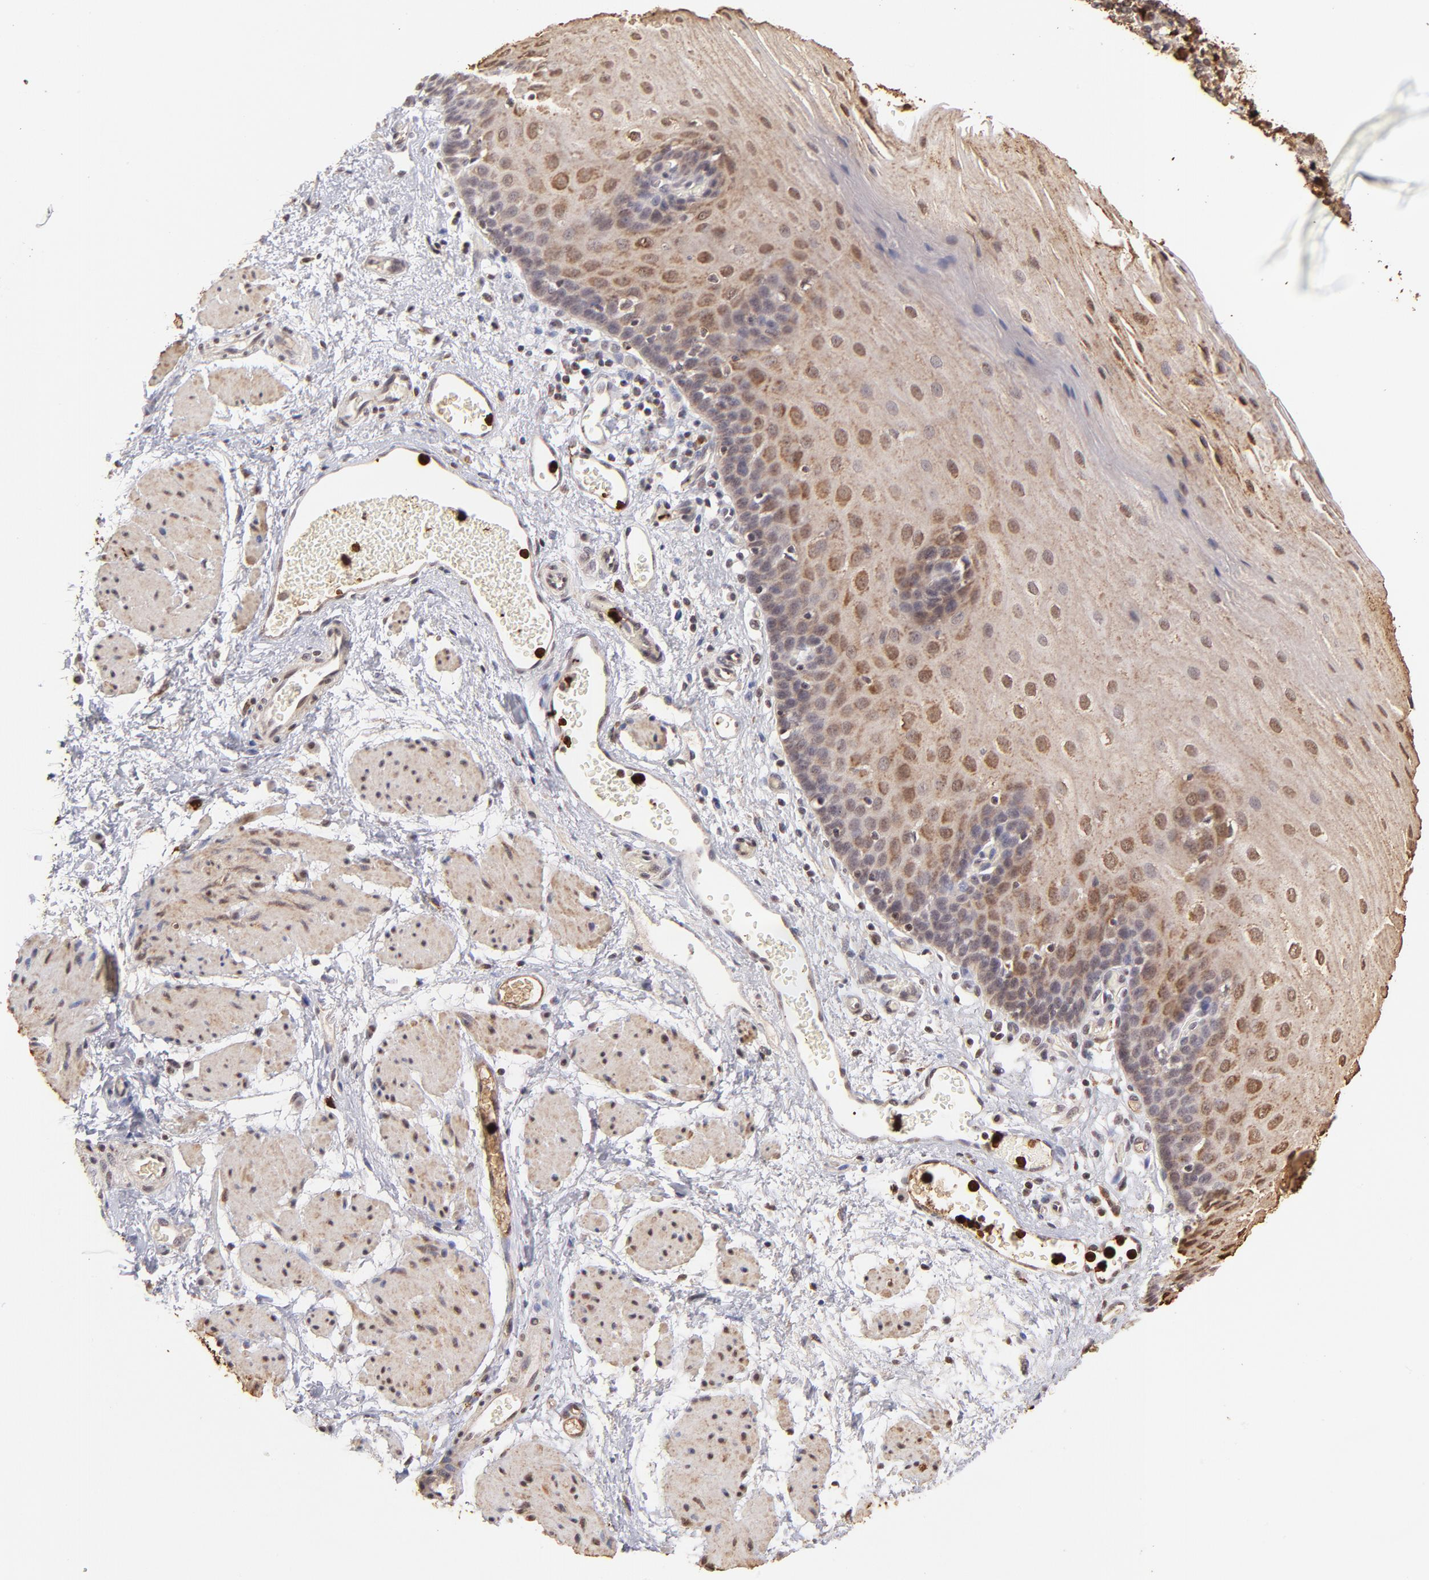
{"staining": {"intensity": "moderate", "quantity": ">75%", "location": "cytoplasmic/membranous,nuclear"}, "tissue": "esophagus", "cell_type": "Squamous epithelial cells", "image_type": "normal", "snomed": [{"axis": "morphology", "description": "Normal tissue, NOS"}, {"axis": "topography", "description": "Esophagus"}], "caption": "About >75% of squamous epithelial cells in benign human esophagus demonstrate moderate cytoplasmic/membranous,nuclear protein staining as visualized by brown immunohistochemical staining.", "gene": "ZFX", "patient": {"sex": "male", "age": 69}}